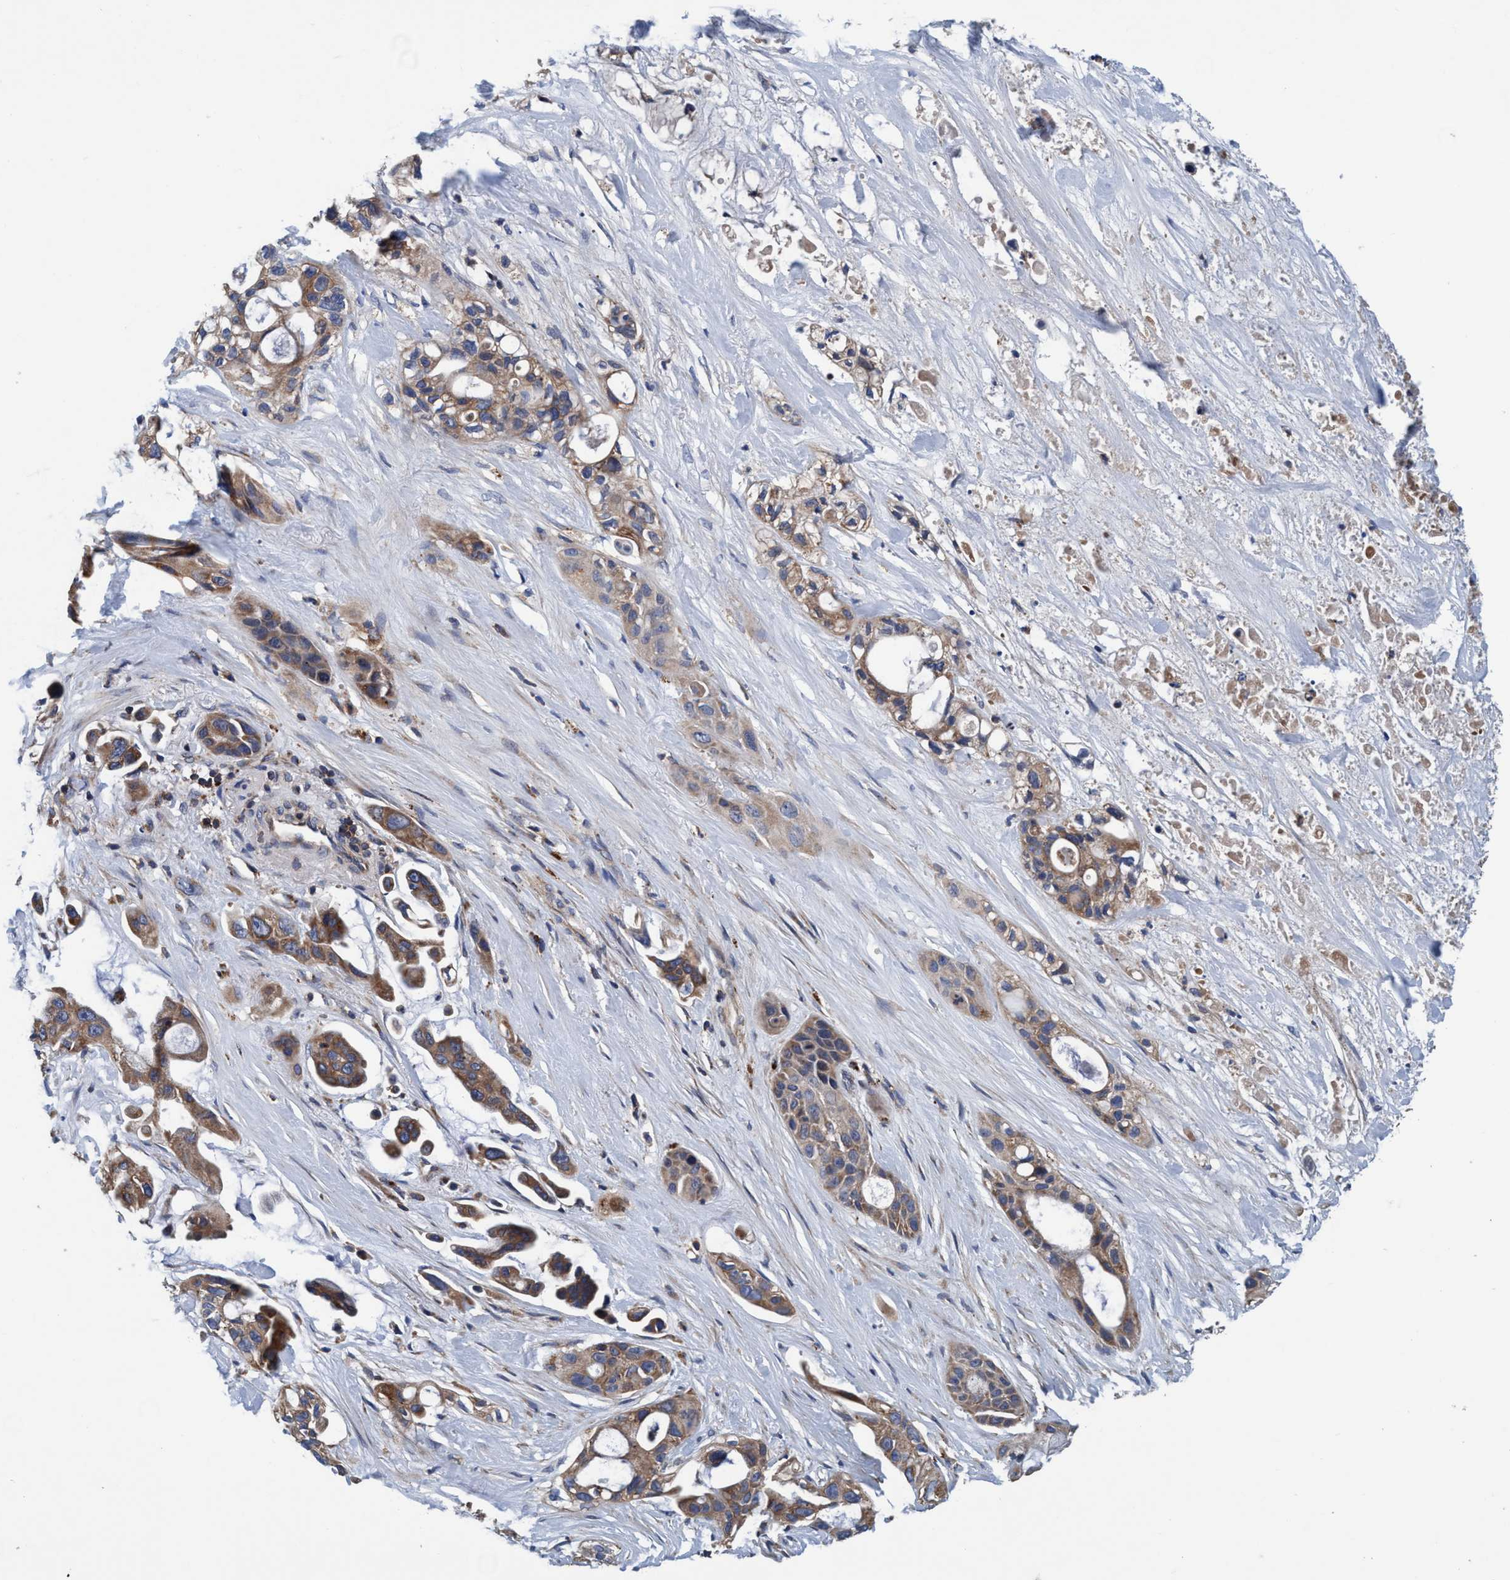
{"staining": {"intensity": "moderate", "quantity": ">75%", "location": "cytoplasmic/membranous"}, "tissue": "pancreatic cancer", "cell_type": "Tumor cells", "image_type": "cancer", "snomed": [{"axis": "morphology", "description": "Adenocarcinoma, NOS"}, {"axis": "topography", "description": "Pancreas"}], "caption": "Protein staining reveals moderate cytoplasmic/membranous expression in approximately >75% of tumor cells in pancreatic cancer (adenocarcinoma). Using DAB (3,3'-diaminobenzidine) (brown) and hematoxylin (blue) stains, captured at high magnification using brightfield microscopy.", "gene": "ENDOG", "patient": {"sex": "male", "age": 53}}